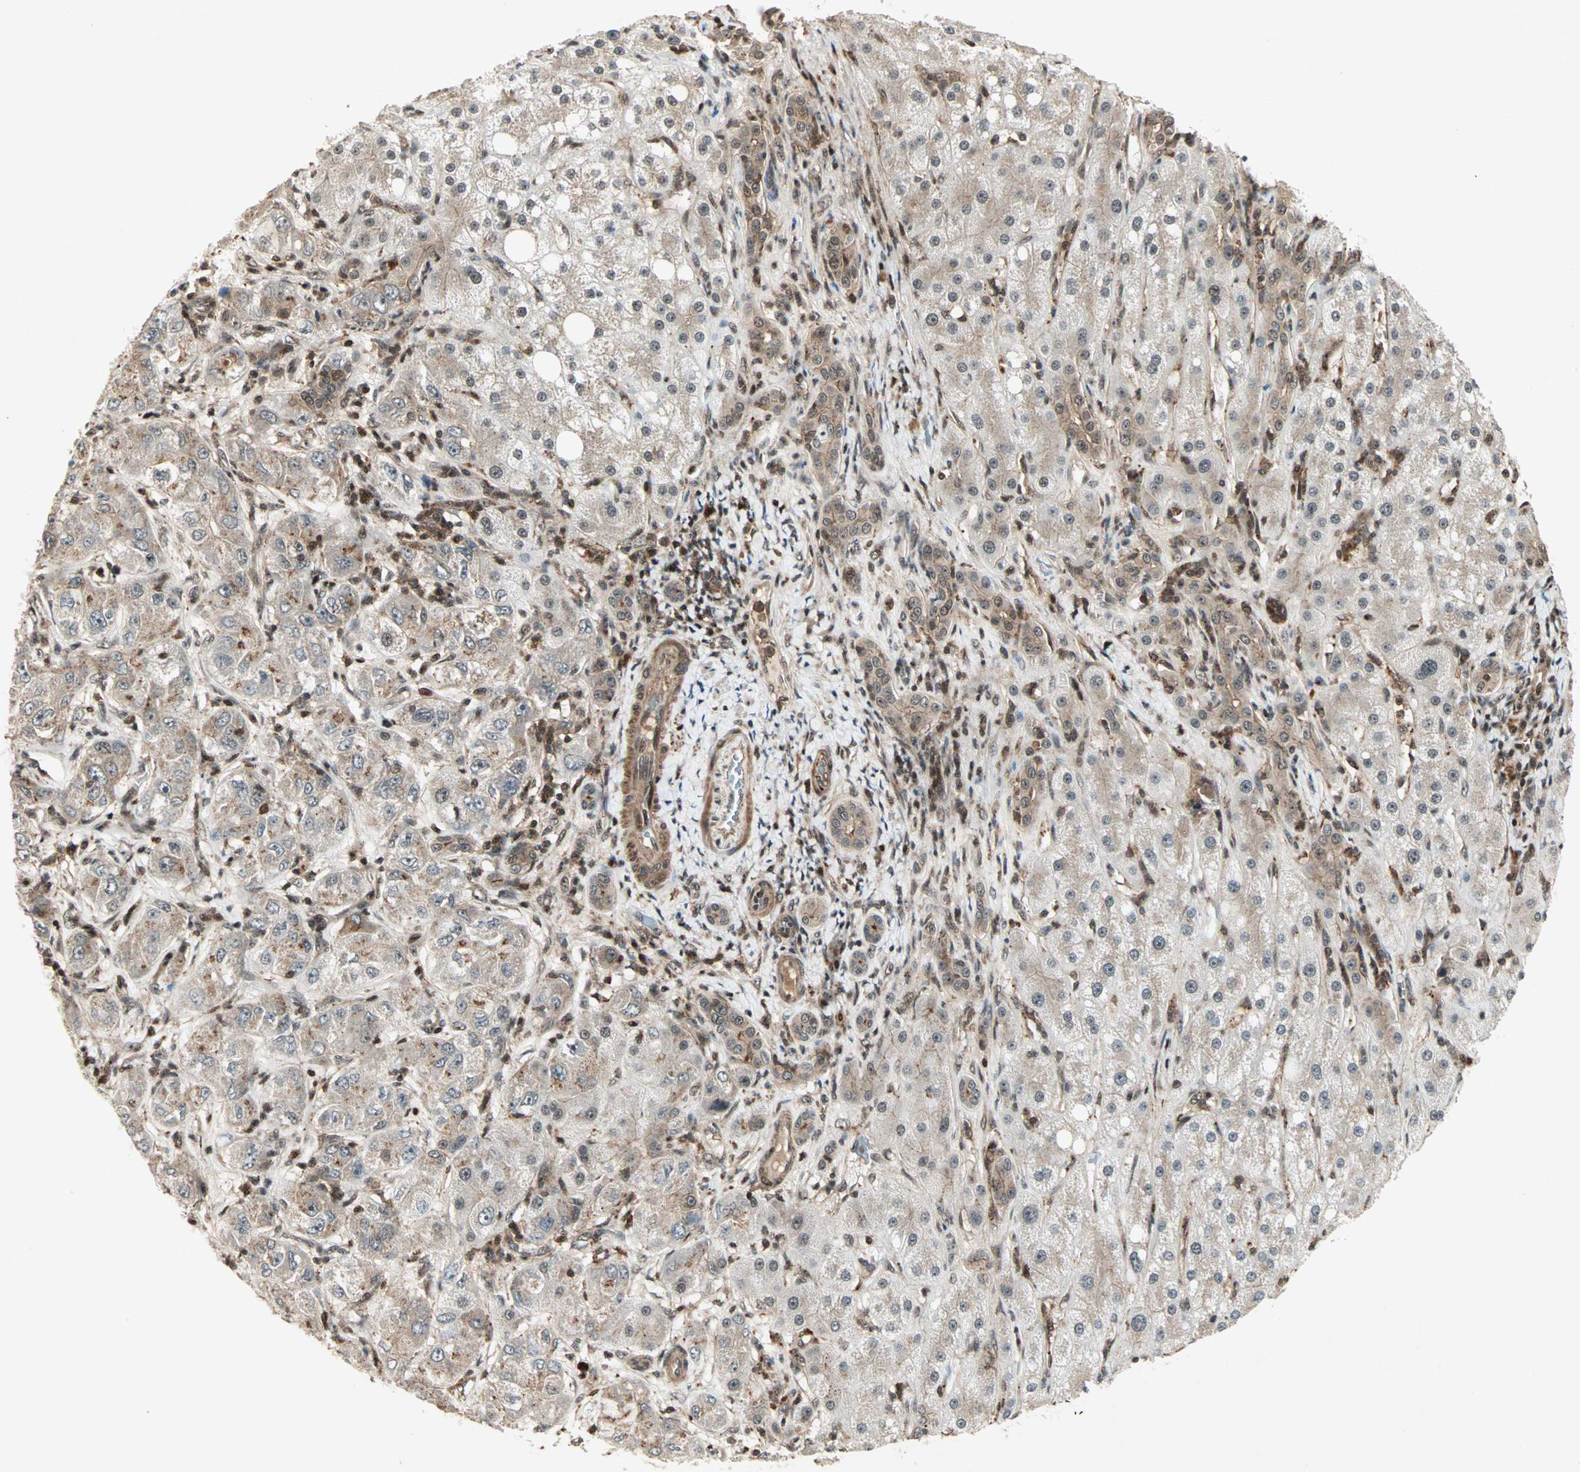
{"staining": {"intensity": "moderate", "quantity": ">75%", "location": "cytoplasmic/membranous,nuclear"}, "tissue": "liver cancer", "cell_type": "Tumor cells", "image_type": "cancer", "snomed": [{"axis": "morphology", "description": "Carcinoma, Hepatocellular, NOS"}, {"axis": "topography", "description": "Liver"}], "caption": "Liver cancer was stained to show a protein in brown. There is medium levels of moderate cytoplasmic/membranous and nuclear positivity in approximately >75% of tumor cells. The staining was performed using DAB (3,3'-diaminobenzidine), with brown indicating positive protein expression. Nuclei are stained blue with hematoxylin.", "gene": "ZBED9", "patient": {"sex": "male", "age": 80}}